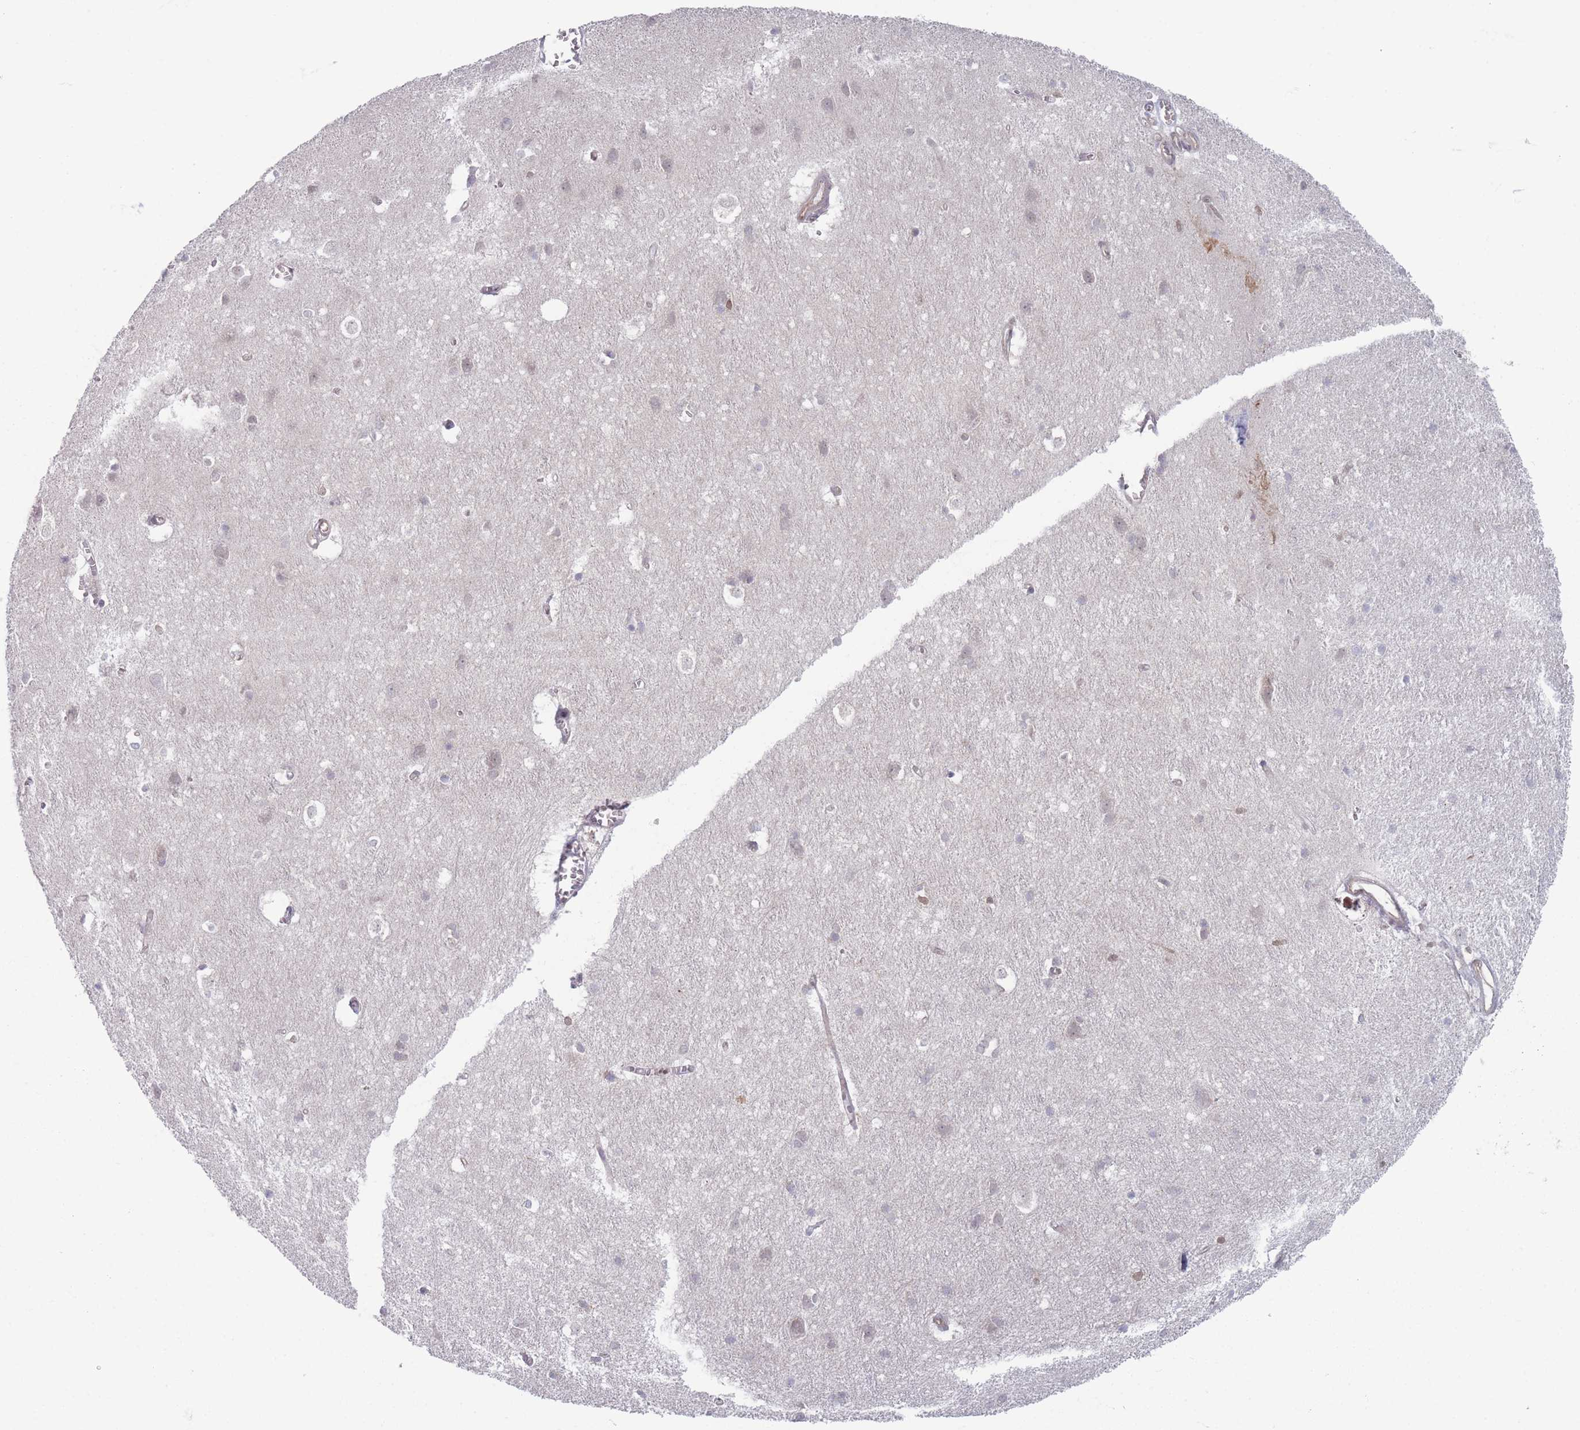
{"staining": {"intensity": "weak", "quantity": "<25%", "location": "cytoplasmic/membranous"}, "tissue": "cerebral cortex", "cell_type": "Endothelial cells", "image_type": "normal", "snomed": [{"axis": "morphology", "description": "Normal tissue, NOS"}, {"axis": "topography", "description": "Cerebral cortex"}], "caption": "Immunohistochemistry (IHC) of benign human cerebral cortex reveals no expression in endothelial cells.", "gene": "VRK2", "patient": {"sex": "male", "age": 54}}